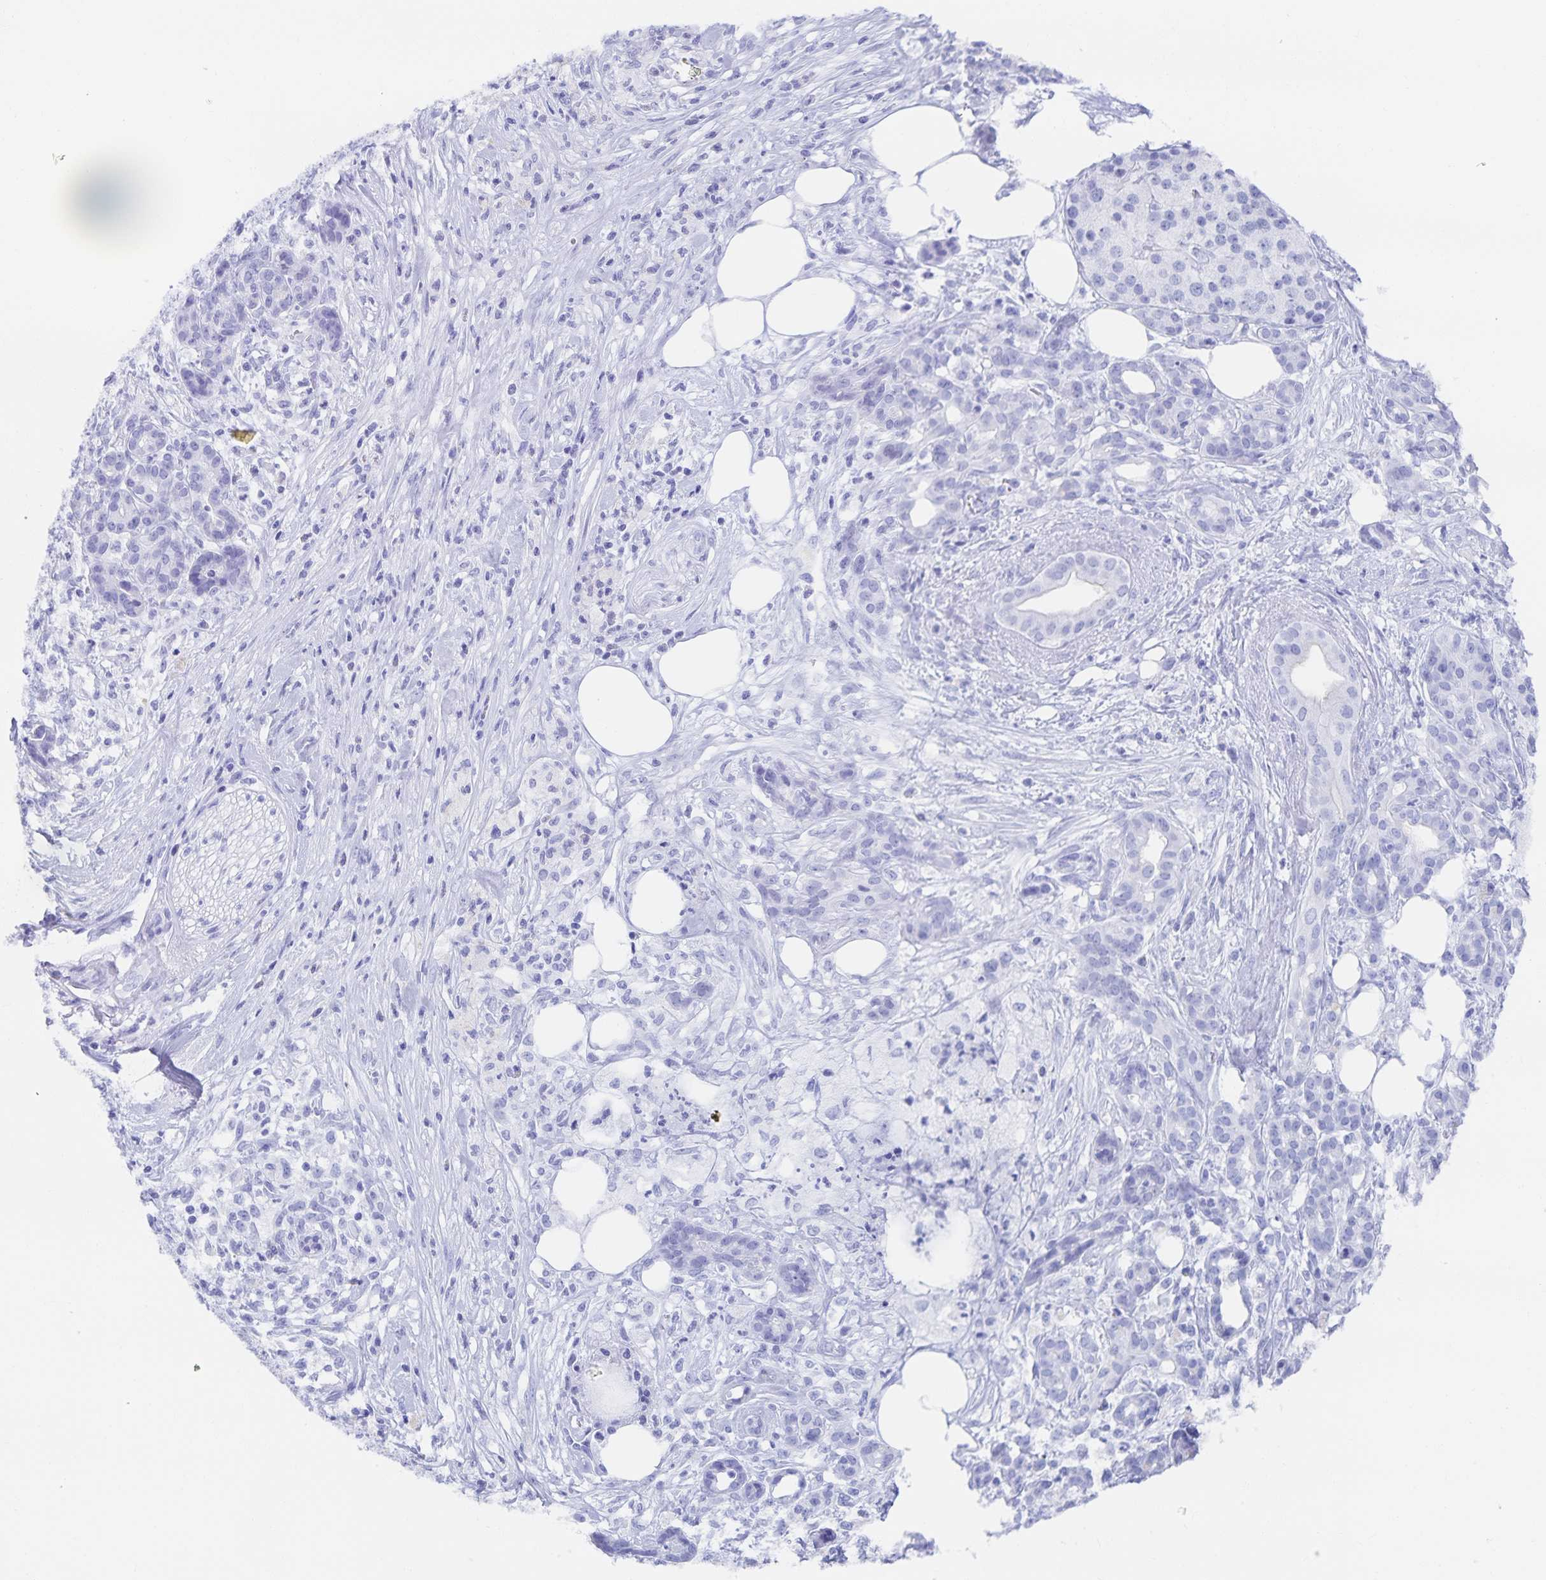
{"staining": {"intensity": "negative", "quantity": "none", "location": "none"}, "tissue": "pancreatic cancer", "cell_type": "Tumor cells", "image_type": "cancer", "snomed": [{"axis": "morphology", "description": "Adenocarcinoma, NOS"}, {"axis": "topography", "description": "Pancreas"}], "caption": "IHC of pancreatic cancer (adenocarcinoma) demonstrates no positivity in tumor cells.", "gene": "SNTN", "patient": {"sex": "female", "age": 66}}